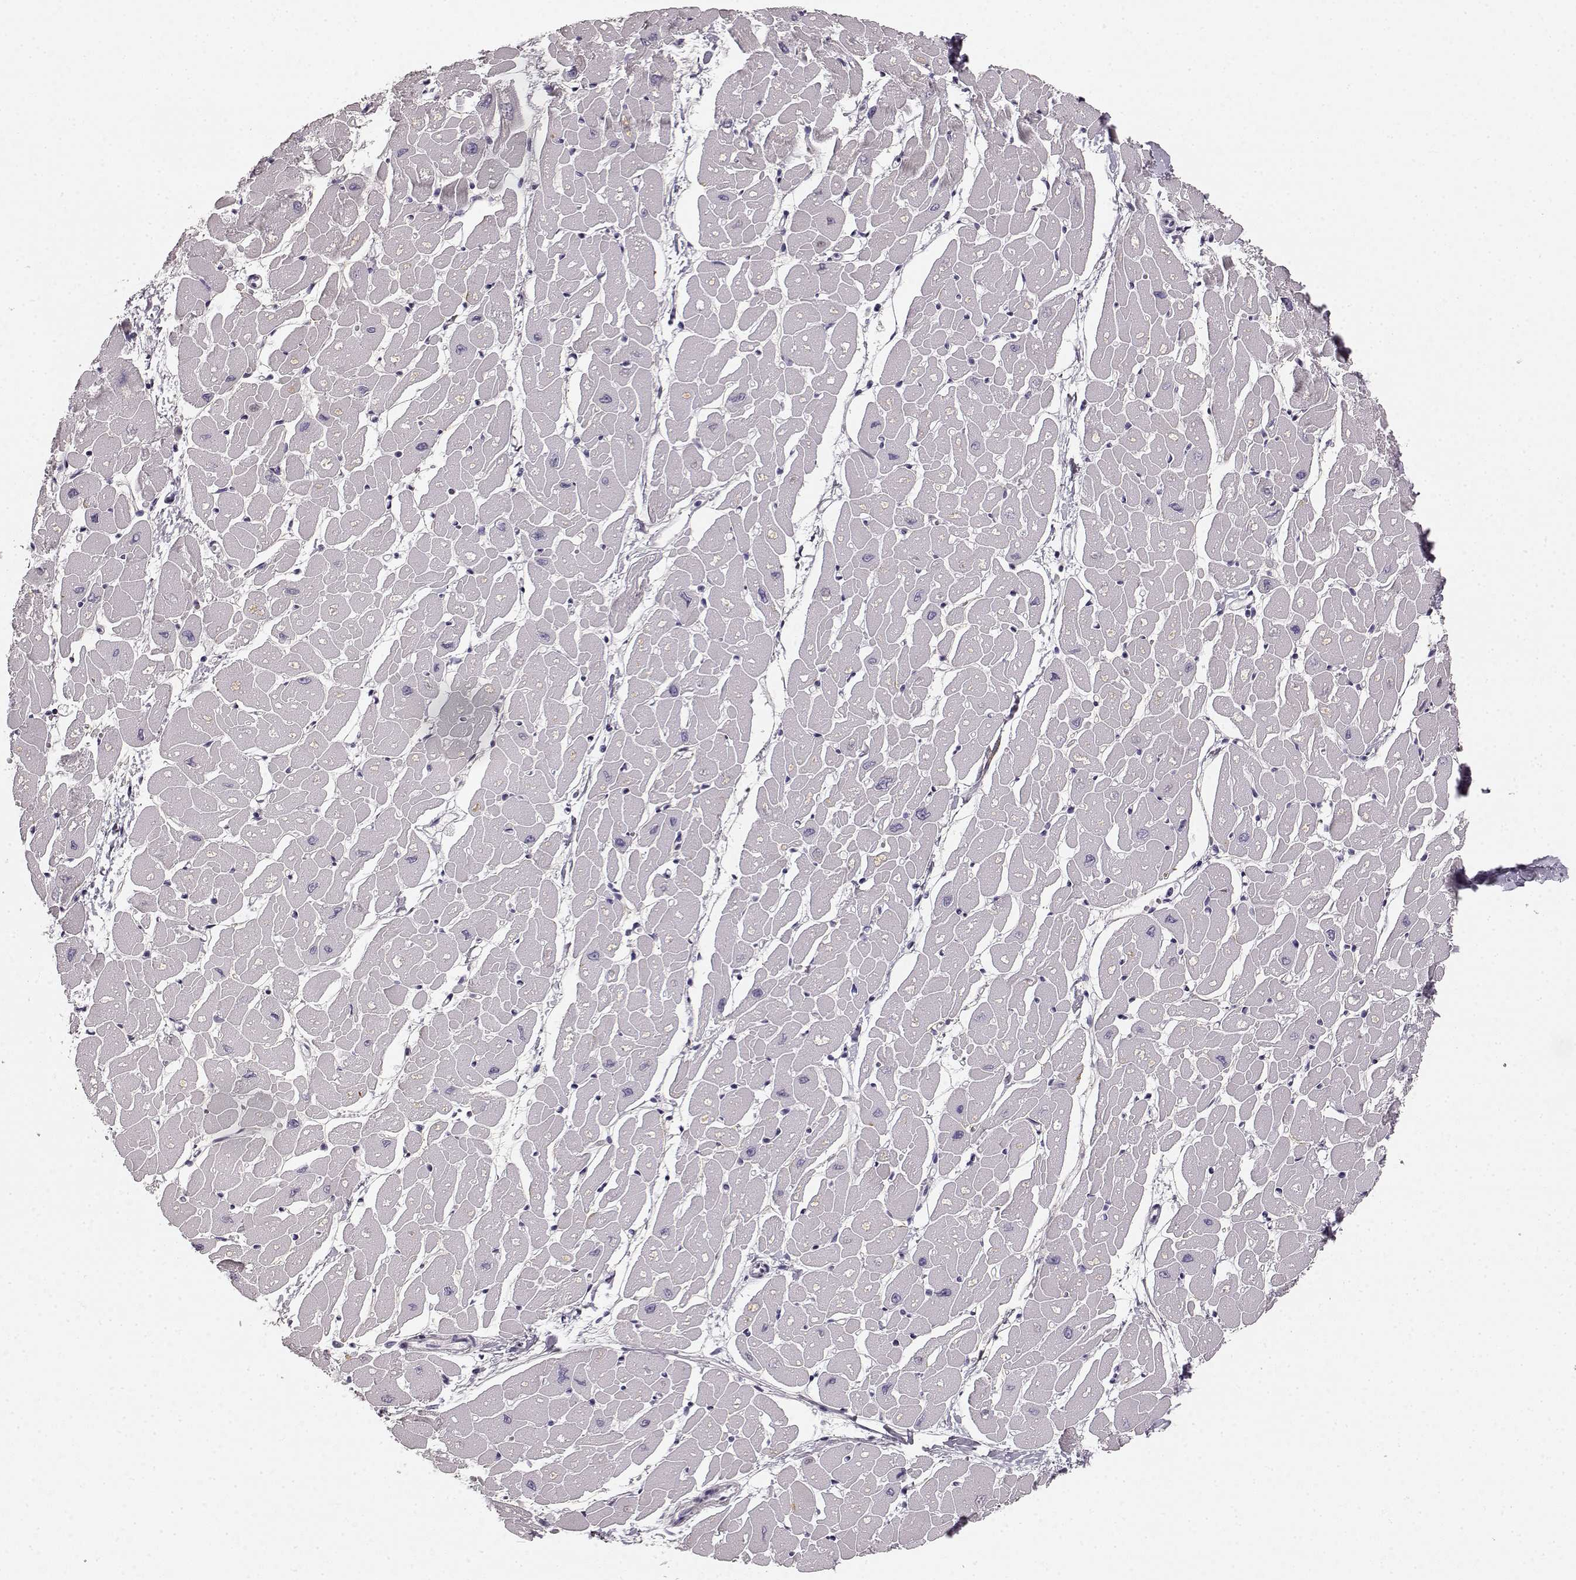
{"staining": {"intensity": "negative", "quantity": "none", "location": "none"}, "tissue": "heart muscle", "cell_type": "Cardiomyocytes", "image_type": "normal", "snomed": [{"axis": "morphology", "description": "Normal tissue, NOS"}, {"axis": "topography", "description": "Heart"}], "caption": "Benign heart muscle was stained to show a protein in brown. There is no significant expression in cardiomyocytes. (Stains: DAB immunohistochemistry with hematoxylin counter stain, Microscopy: brightfield microscopy at high magnification).", "gene": "KIAA0319", "patient": {"sex": "male", "age": 57}}